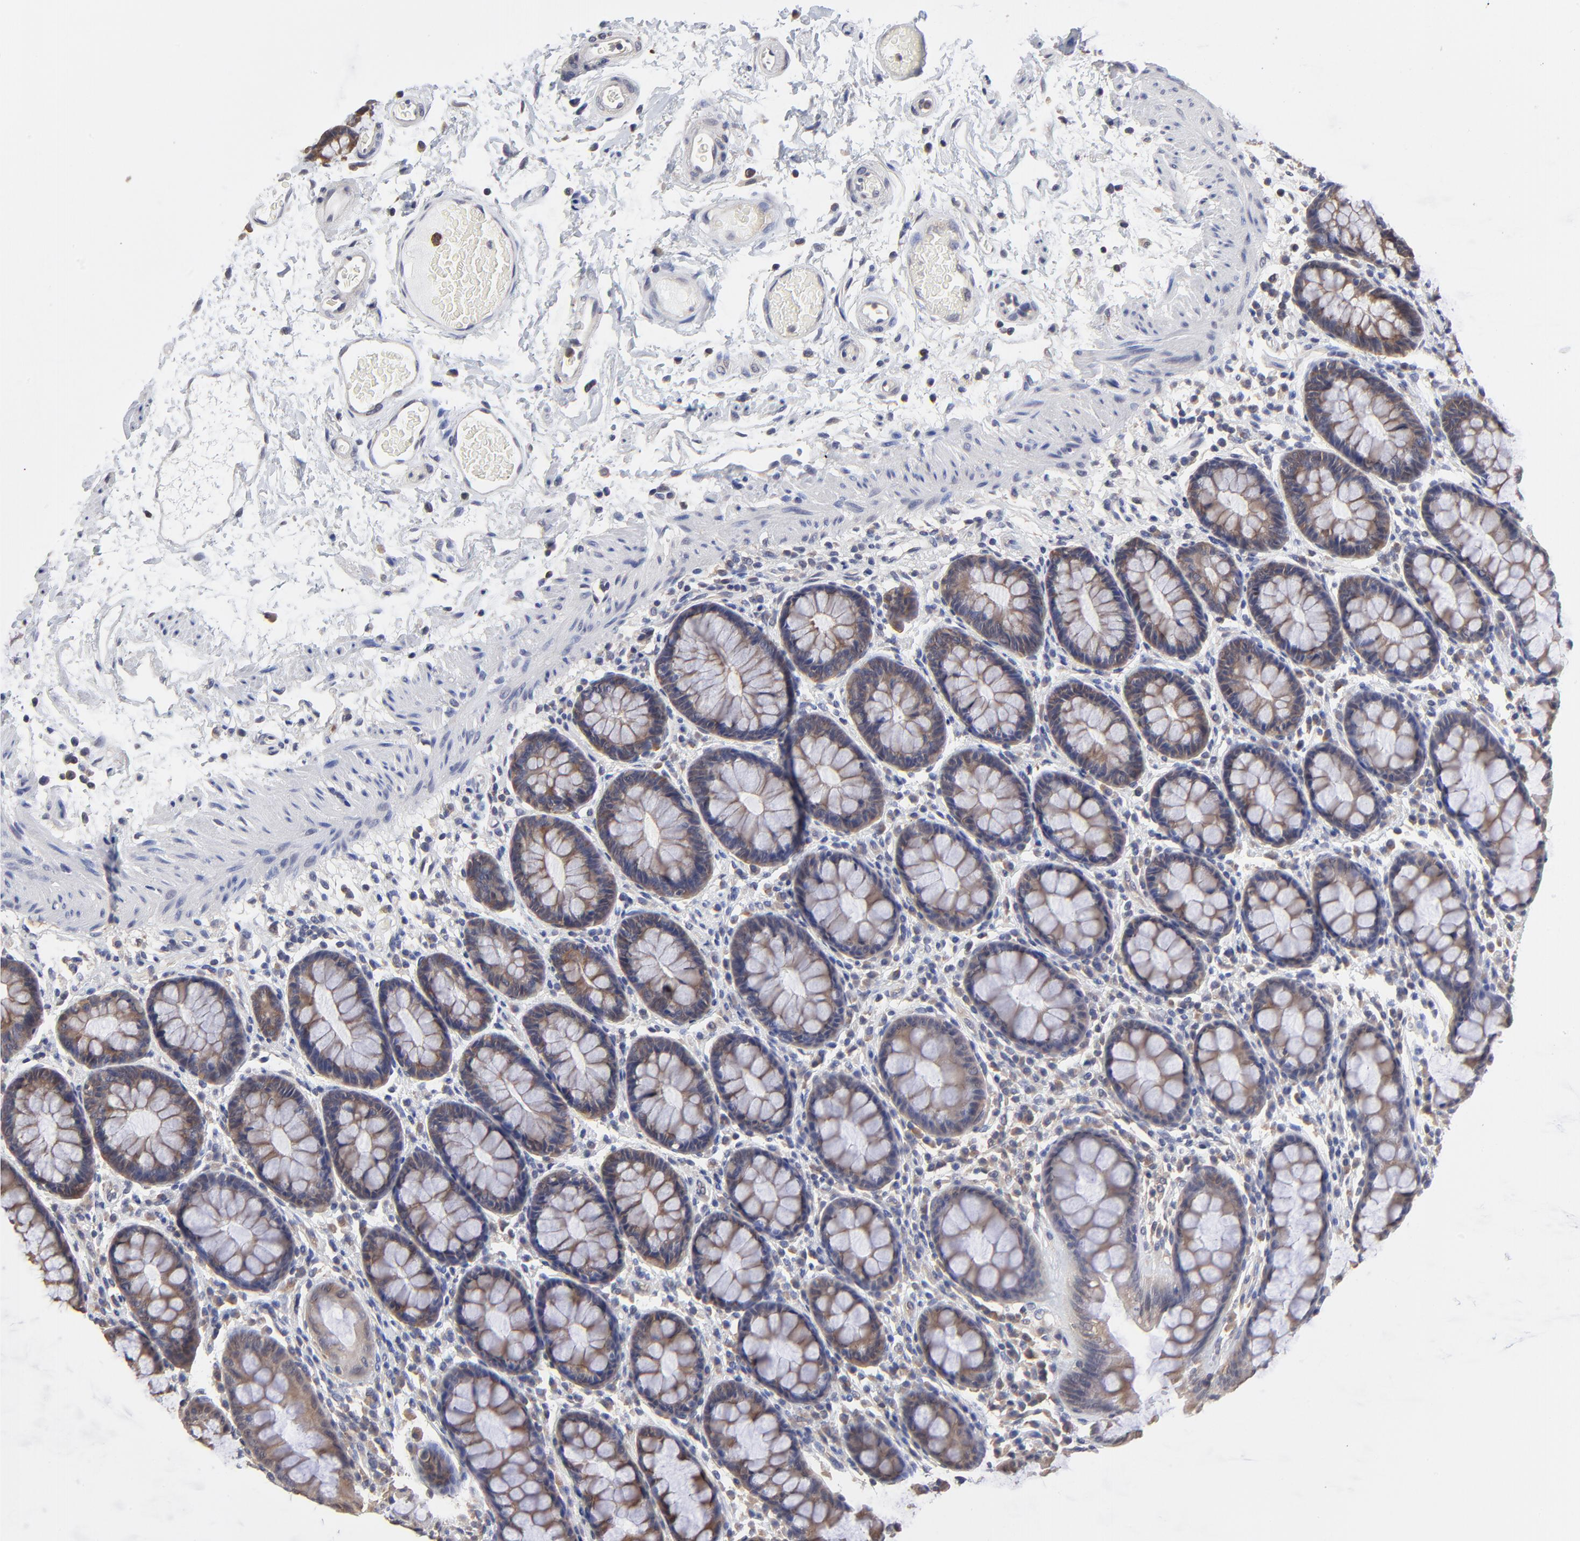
{"staining": {"intensity": "moderate", "quantity": ">75%", "location": "cytoplasmic/membranous"}, "tissue": "rectum", "cell_type": "Glandular cells", "image_type": "normal", "snomed": [{"axis": "morphology", "description": "Normal tissue, NOS"}, {"axis": "topography", "description": "Rectum"}], "caption": "A brown stain highlights moderate cytoplasmic/membranous positivity of a protein in glandular cells of normal human rectum.", "gene": "CCT2", "patient": {"sex": "male", "age": 92}}